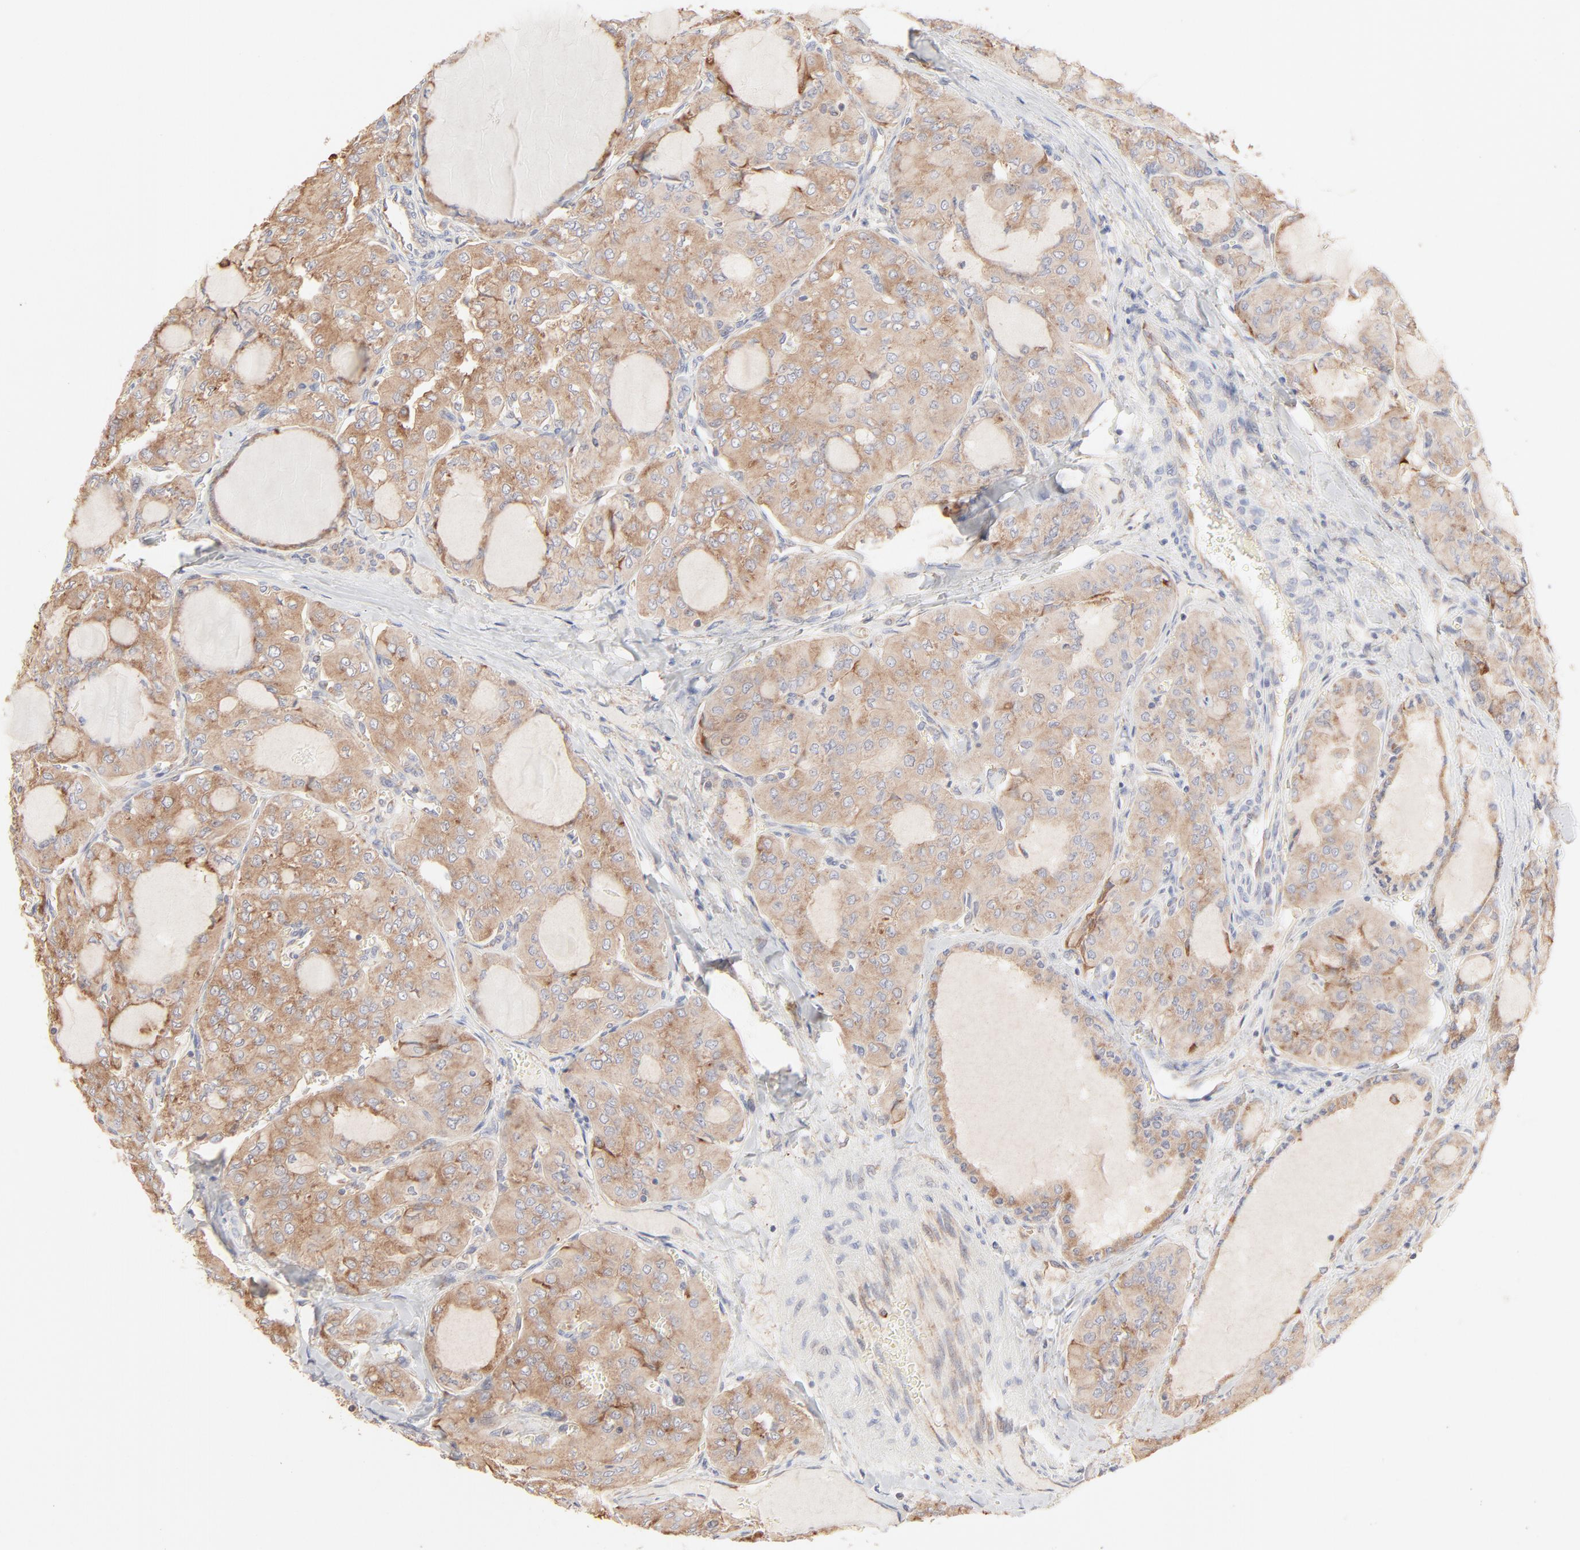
{"staining": {"intensity": "moderate", "quantity": ">75%", "location": "cytoplasmic/membranous"}, "tissue": "thyroid cancer", "cell_type": "Tumor cells", "image_type": "cancer", "snomed": [{"axis": "morphology", "description": "Papillary adenocarcinoma, NOS"}, {"axis": "topography", "description": "Thyroid gland"}], "caption": "About >75% of tumor cells in papillary adenocarcinoma (thyroid) demonstrate moderate cytoplasmic/membranous protein positivity as visualized by brown immunohistochemical staining.", "gene": "RPS20", "patient": {"sex": "male", "age": 20}}